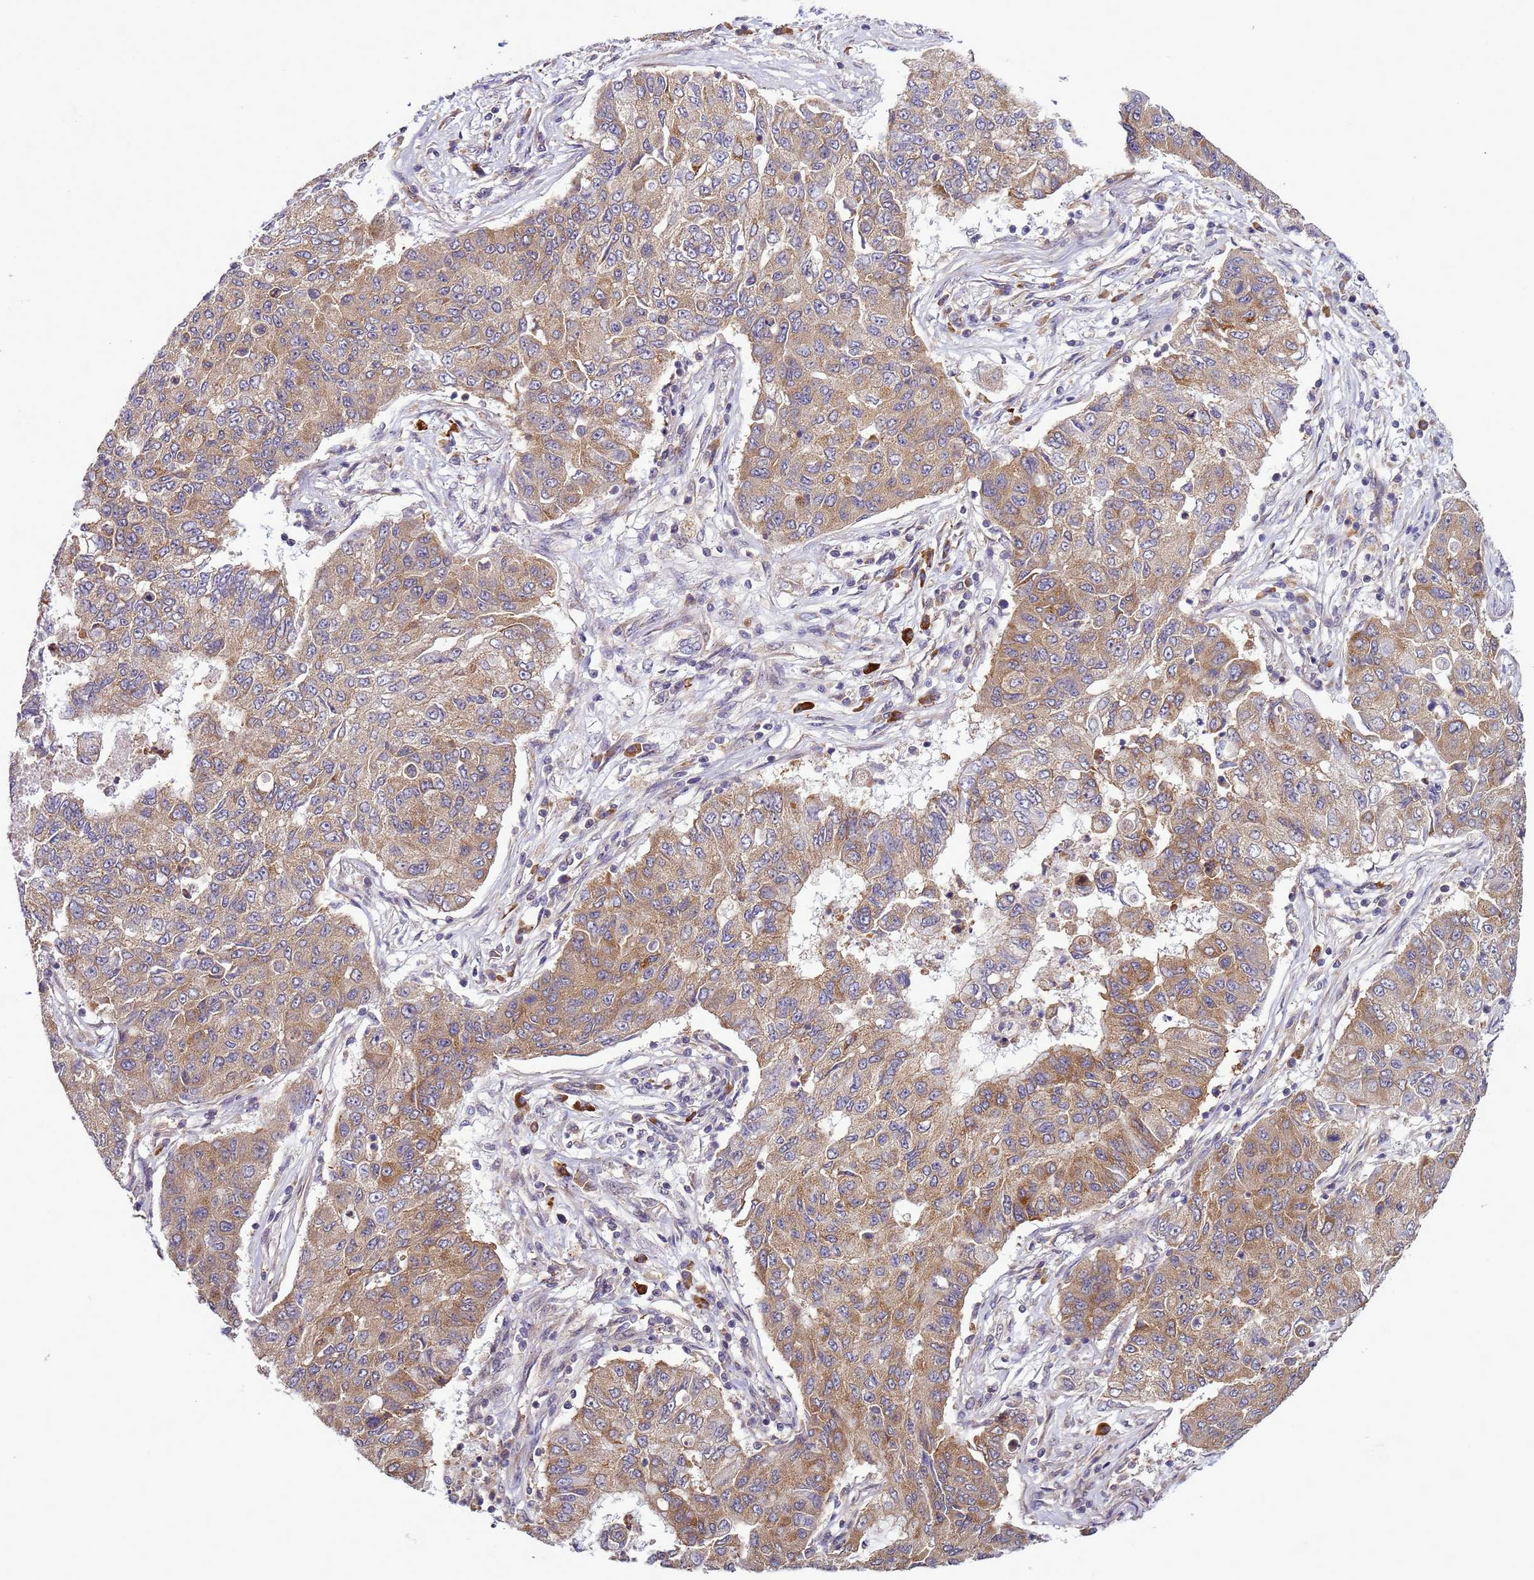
{"staining": {"intensity": "moderate", "quantity": "25%-75%", "location": "cytoplasmic/membranous"}, "tissue": "lung cancer", "cell_type": "Tumor cells", "image_type": "cancer", "snomed": [{"axis": "morphology", "description": "Squamous cell carcinoma, NOS"}, {"axis": "topography", "description": "Lung"}], "caption": "Human lung squamous cell carcinoma stained with a protein marker displays moderate staining in tumor cells.", "gene": "GEN1", "patient": {"sex": "male", "age": 74}}